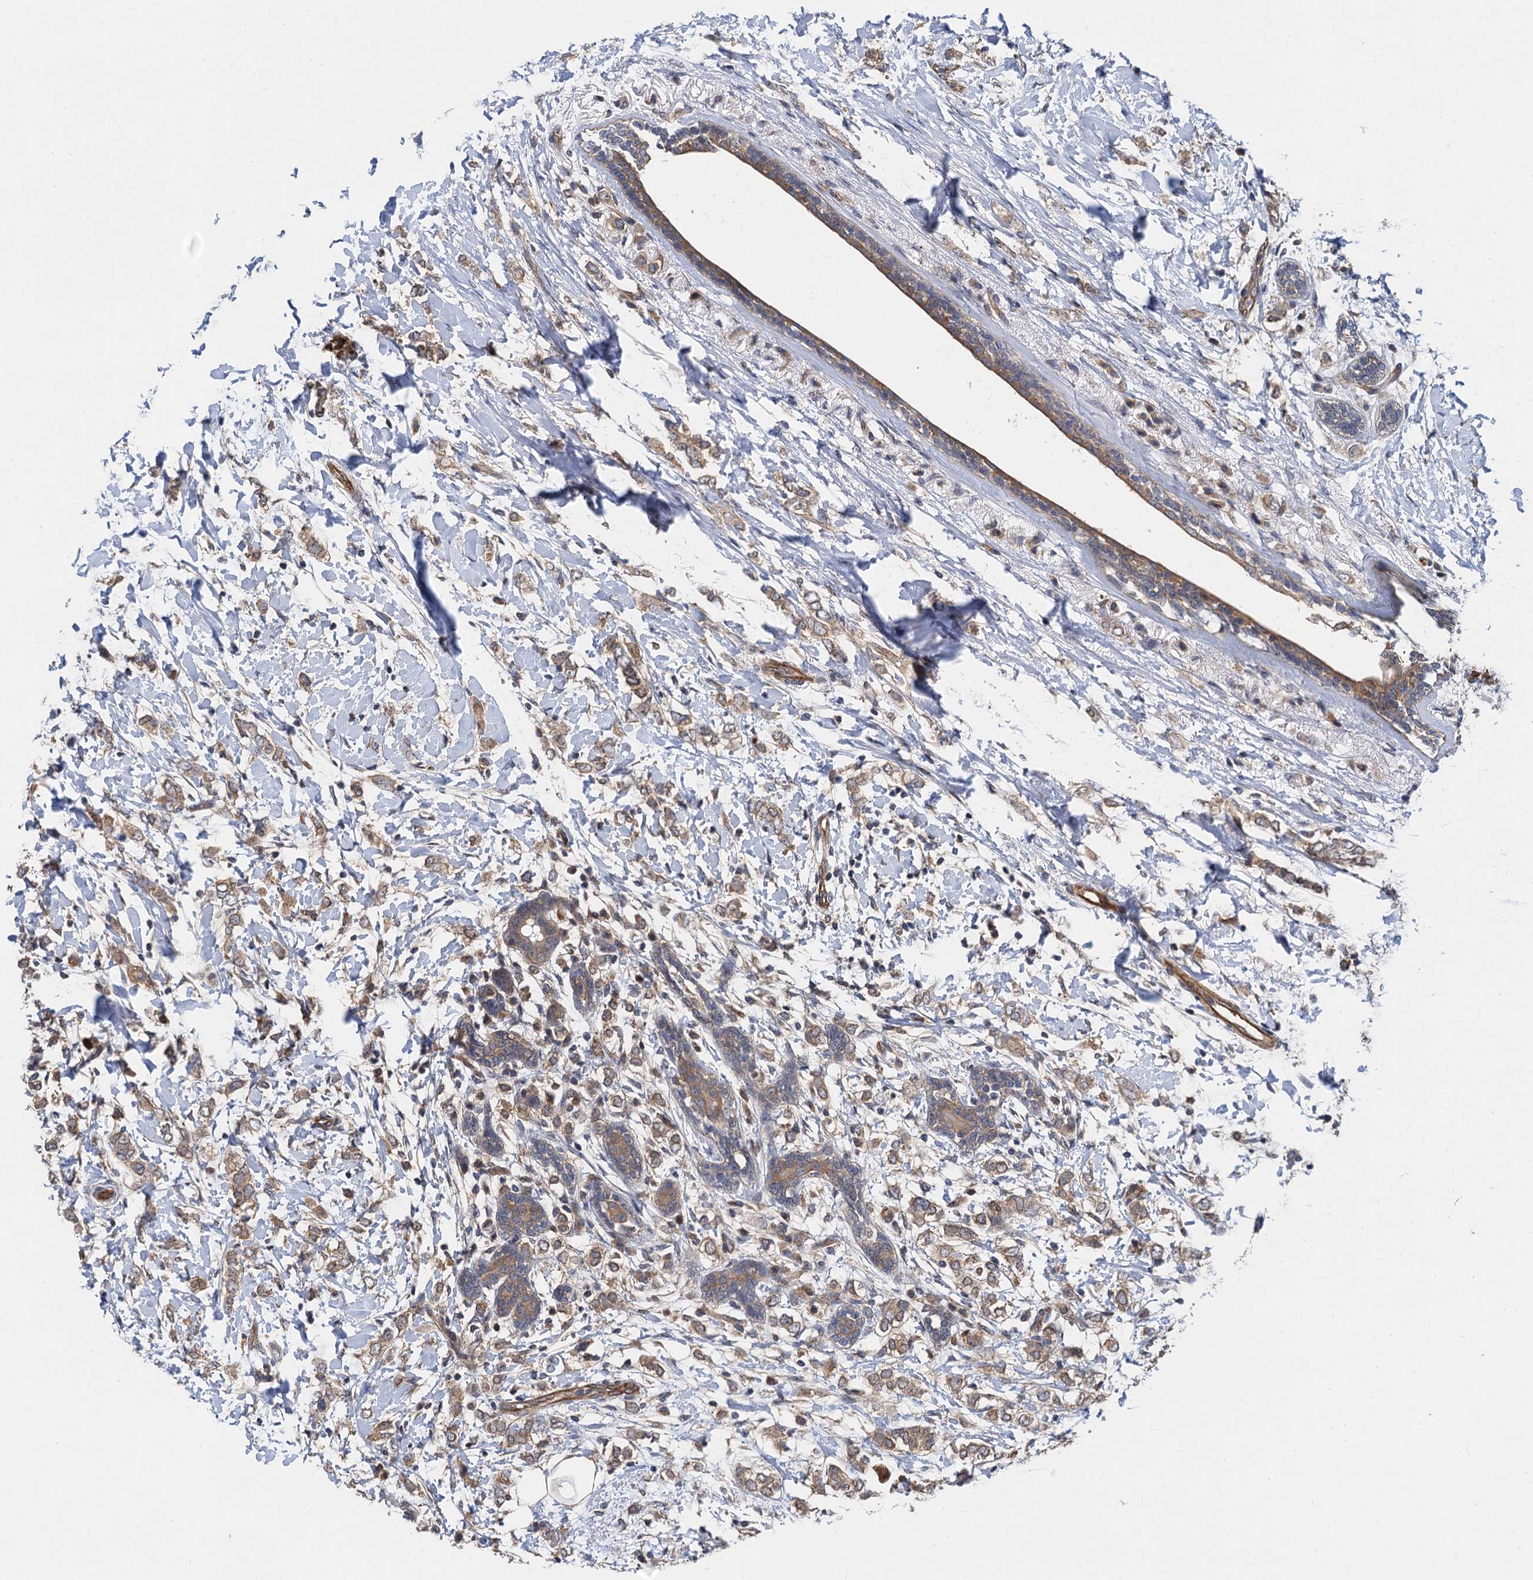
{"staining": {"intensity": "moderate", "quantity": ">75%", "location": "cytoplasmic/membranous"}, "tissue": "breast cancer", "cell_type": "Tumor cells", "image_type": "cancer", "snomed": [{"axis": "morphology", "description": "Normal tissue, NOS"}, {"axis": "morphology", "description": "Lobular carcinoma"}, {"axis": "topography", "description": "Breast"}], "caption": "Lobular carcinoma (breast) stained for a protein (brown) shows moderate cytoplasmic/membranous positive positivity in approximately >75% of tumor cells.", "gene": "PJA2", "patient": {"sex": "female", "age": 47}}